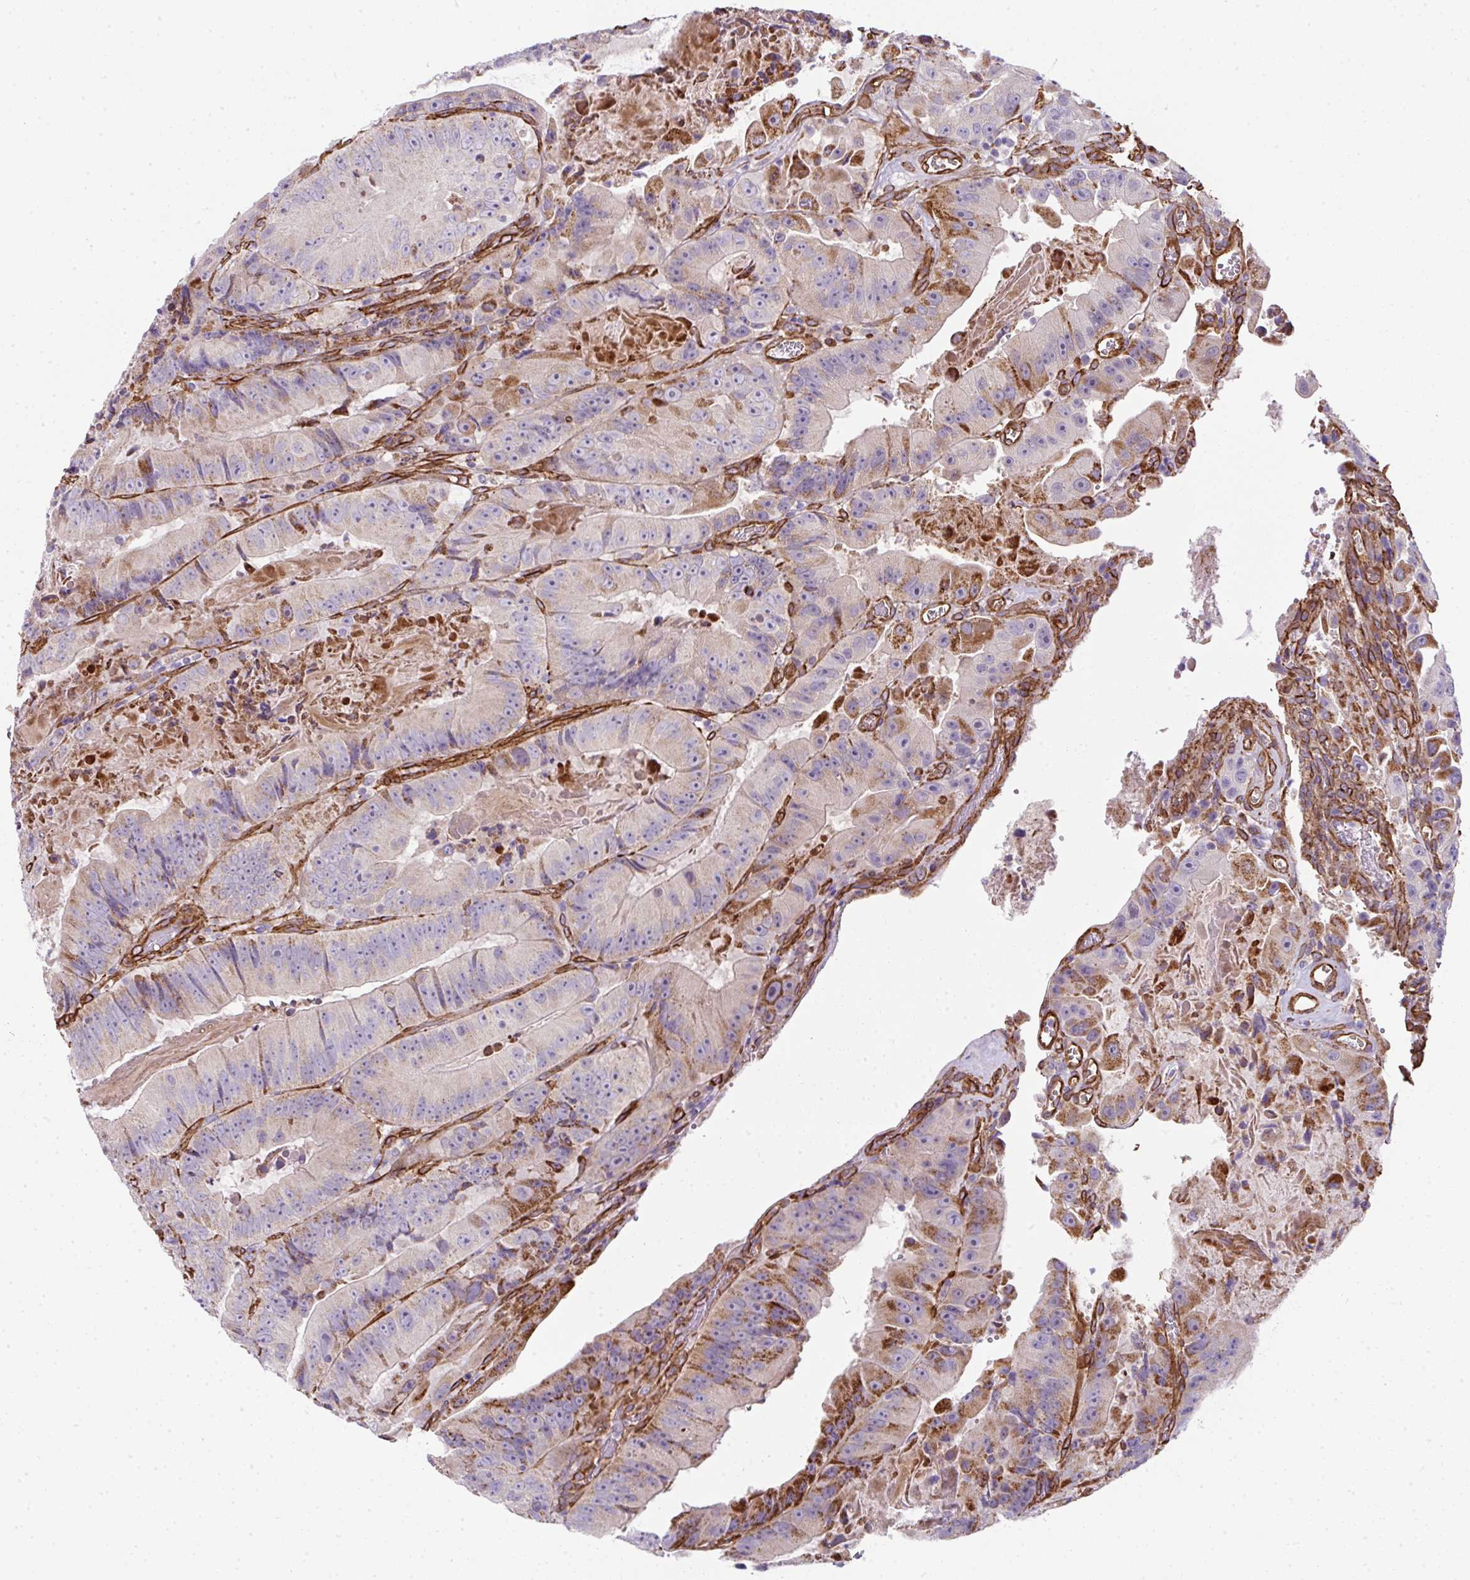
{"staining": {"intensity": "weak", "quantity": "25%-75%", "location": "cytoplasmic/membranous"}, "tissue": "colorectal cancer", "cell_type": "Tumor cells", "image_type": "cancer", "snomed": [{"axis": "morphology", "description": "Adenocarcinoma, NOS"}, {"axis": "topography", "description": "Colon"}], "caption": "Immunohistochemistry (IHC) micrograph of human adenocarcinoma (colorectal) stained for a protein (brown), which demonstrates low levels of weak cytoplasmic/membranous positivity in approximately 25%-75% of tumor cells.", "gene": "ANKUB1", "patient": {"sex": "female", "age": 86}}